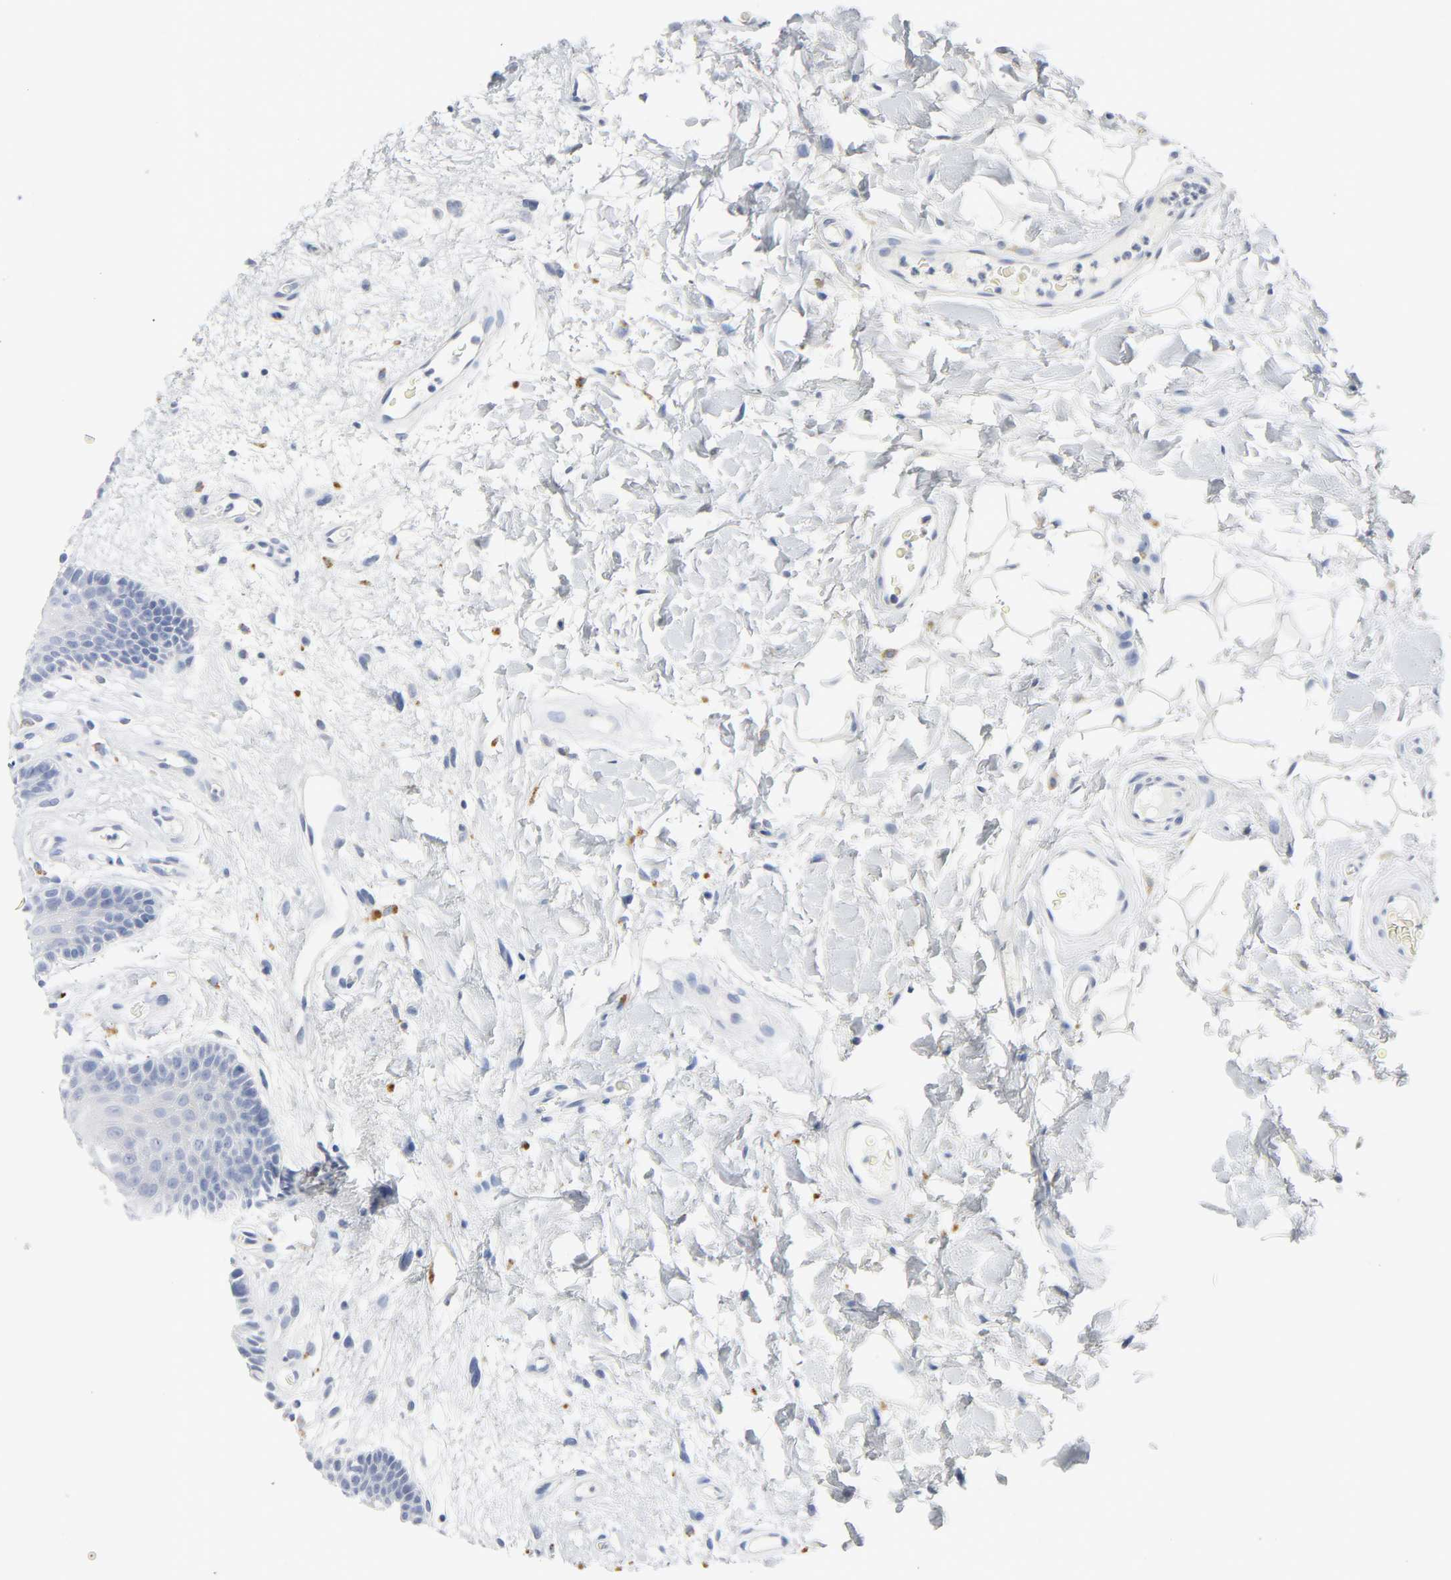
{"staining": {"intensity": "negative", "quantity": "none", "location": "none"}, "tissue": "oral mucosa", "cell_type": "Squamous epithelial cells", "image_type": "normal", "snomed": [{"axis": "morphology", "description": "Normal tissue, NOS"}, {"axis": "morphology", "description": "Squamous cell carcinoma, NOS"}, {"axis": "topography", "description": "Skeletal muscle"}, {"axis": "topography", "description": "Oral tissue"}, {"axis": "topography", "description": "Head-Neck"}], "caption": "Immunohistochemistry (IHC) histopathology image of benign oral mucosa: oral mucosa stained with DAB reveals no significant protein staining in squamous epithelial cells. (Brightfield microscopy of DAB (3,3'-diaminobenzidine) immunohistochemistry (IHC) at high magnification).", "gene": "ACP3", "patient": {"sex": "male", "age": 71}}